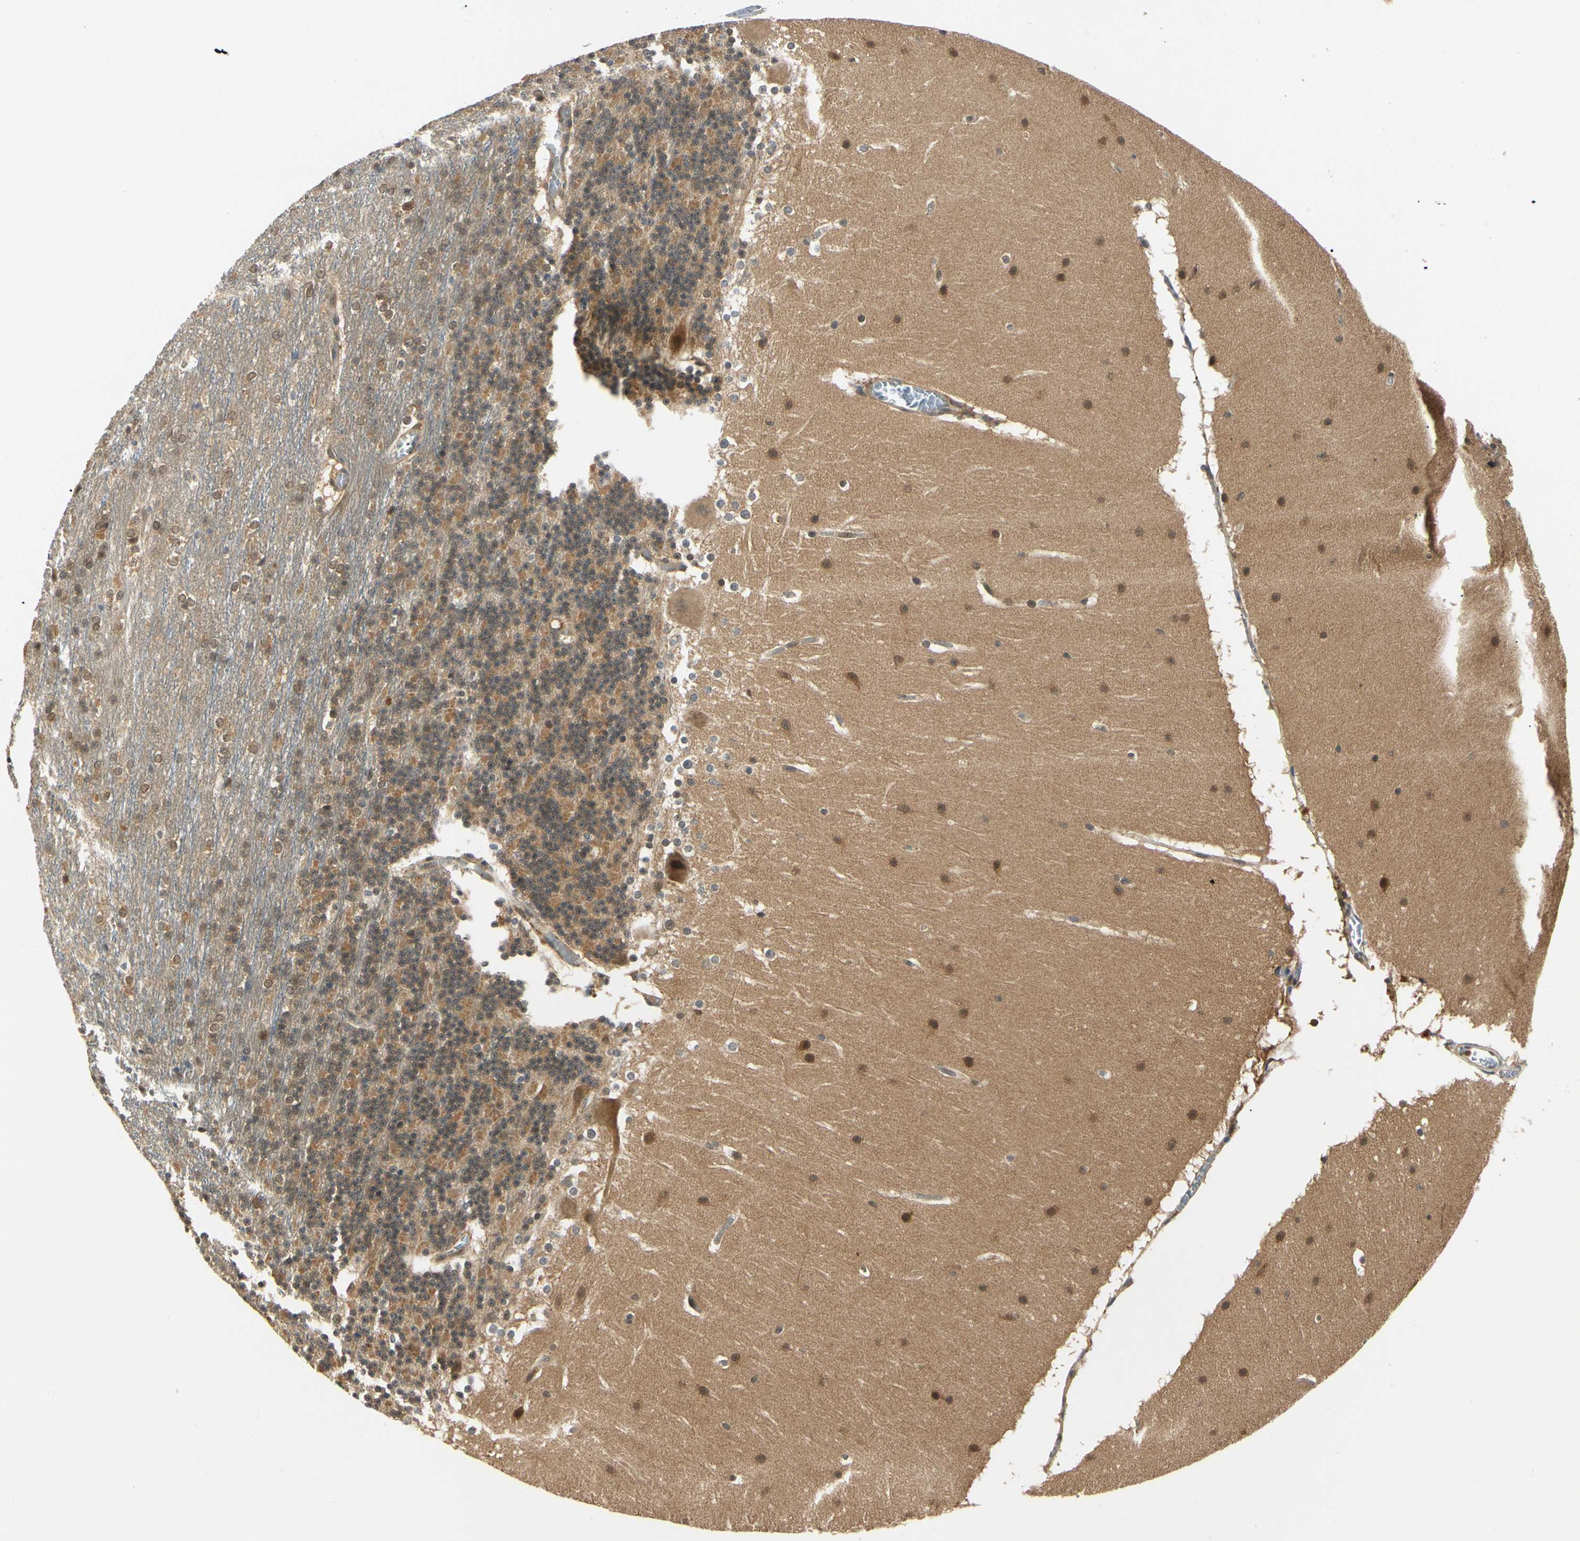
{"staining": {"intensity": "moderate", "quantity": "25%-75%", "location": "cytoplasmic/membranous,nuclear"}, "tissue": "cerebellum", "cell_type": "Cells in granular layer", "image_type": "normal", "snomed": [{"axis": "morphology", "description": "Normal tissue, NOS"}, {"axis": "topography", "description": "Cerebellum"}], "caption": "High-magnification brightfield microscopy of unremarkable cerebellum stained with DAB (brown) and counterstained with hematoxylin (blue). cells in granular layer exhibit moderate cytoplasmic/membranous,nuclear expression is seen in approximately25%-75% of cells.", "gene": "UBE2Z", "patient": {"sex": "female", "age": 19}}